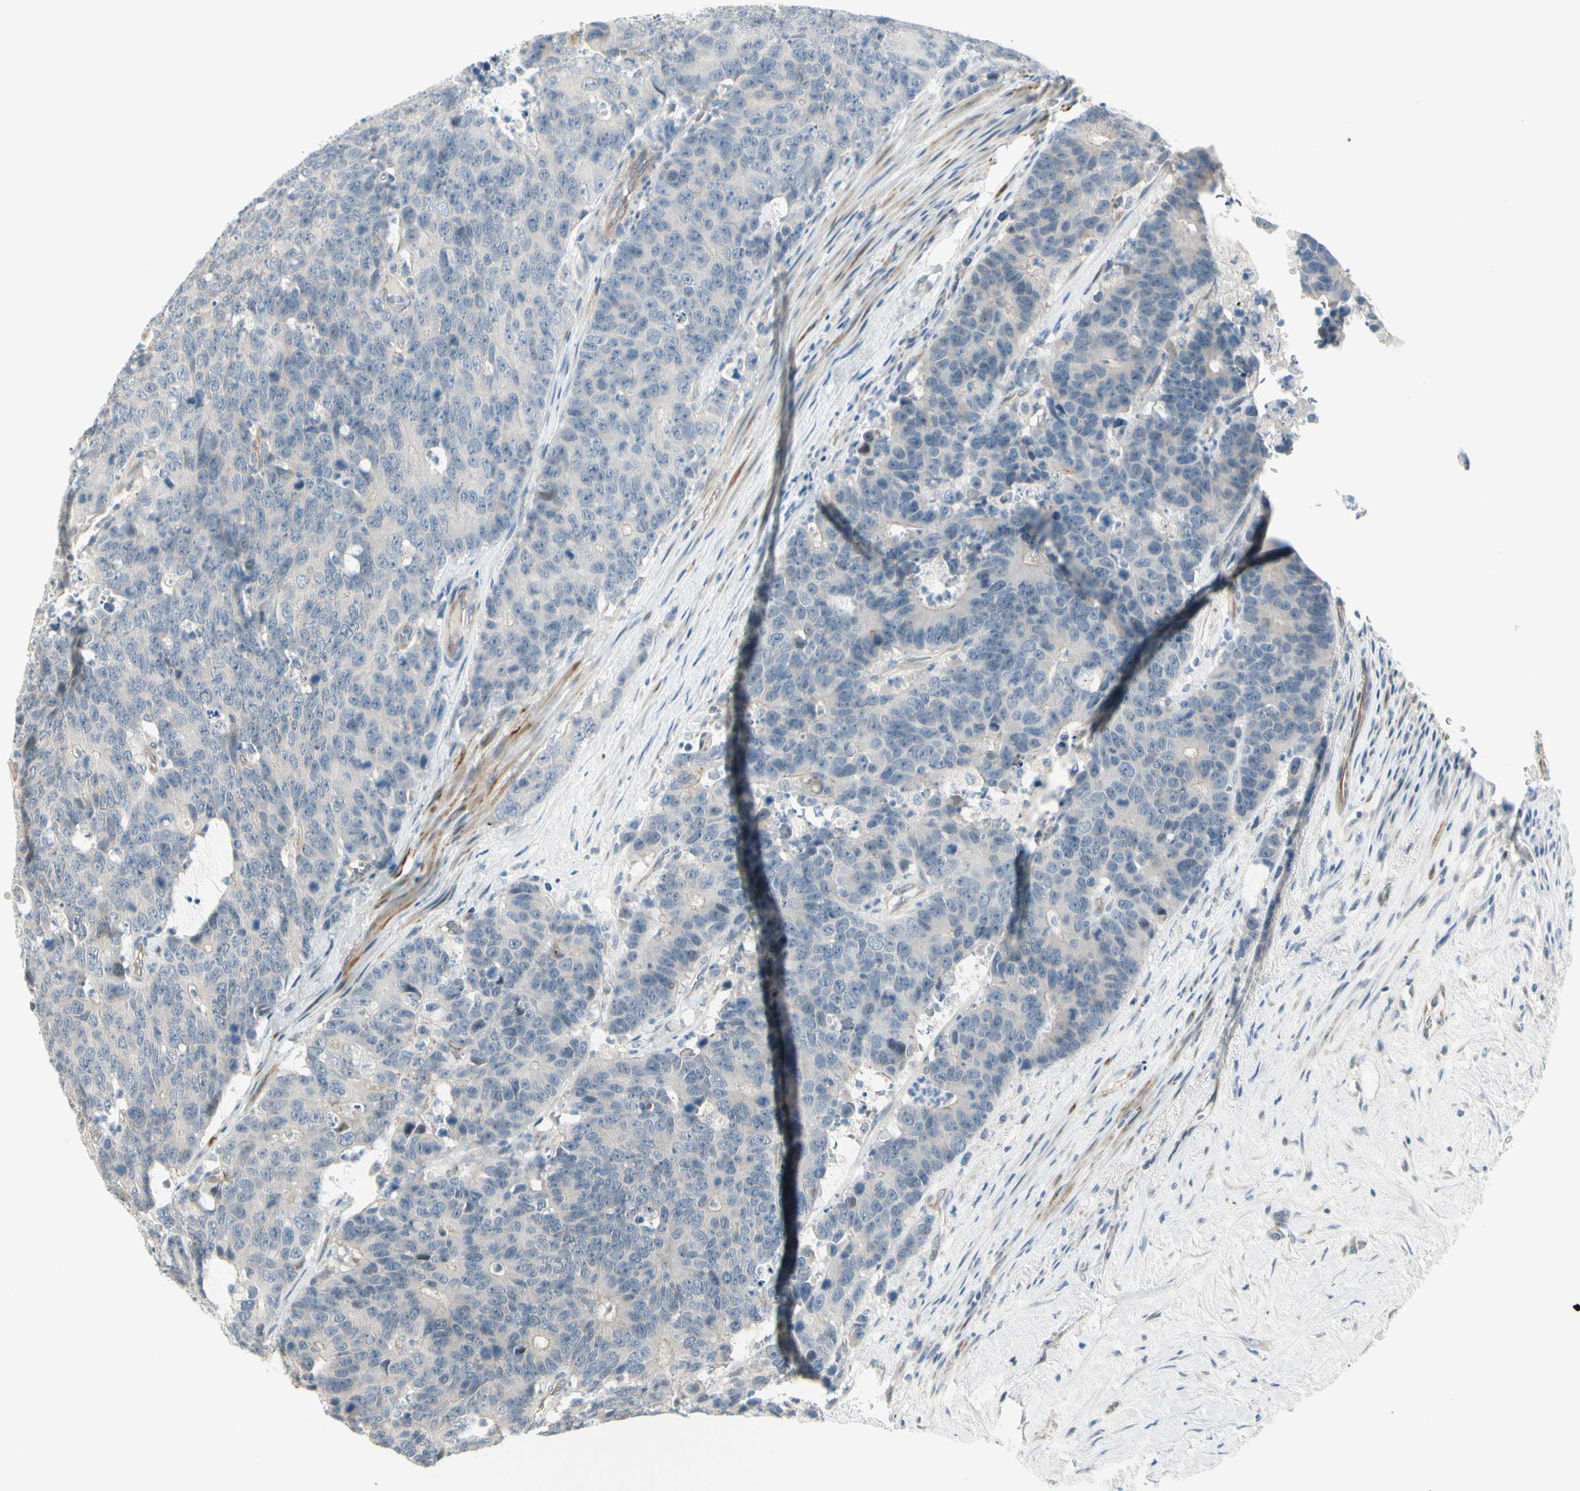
{"staining": {"intensity": "negative", "quantity": "none", "location": "none"}, "tissue": "colorectal cancer", "cell_type": "Tumor cells", "image_type": "cancer", "snomed": [{"axis": "morphology", "description": "Adenocarcinoma, NOS"}, {"axis": "topography", "description": "Colon"}], "caption": "This is a micrograph of immunohistochemistry staining of colorectal cancer, which shows no staining in tumor cells. (Brightfield microscopy of DAB immunohistochemistry (IHC) at high magnification).", "gene": "SVBP", "patient": {"sex": "female", "age": 86}}